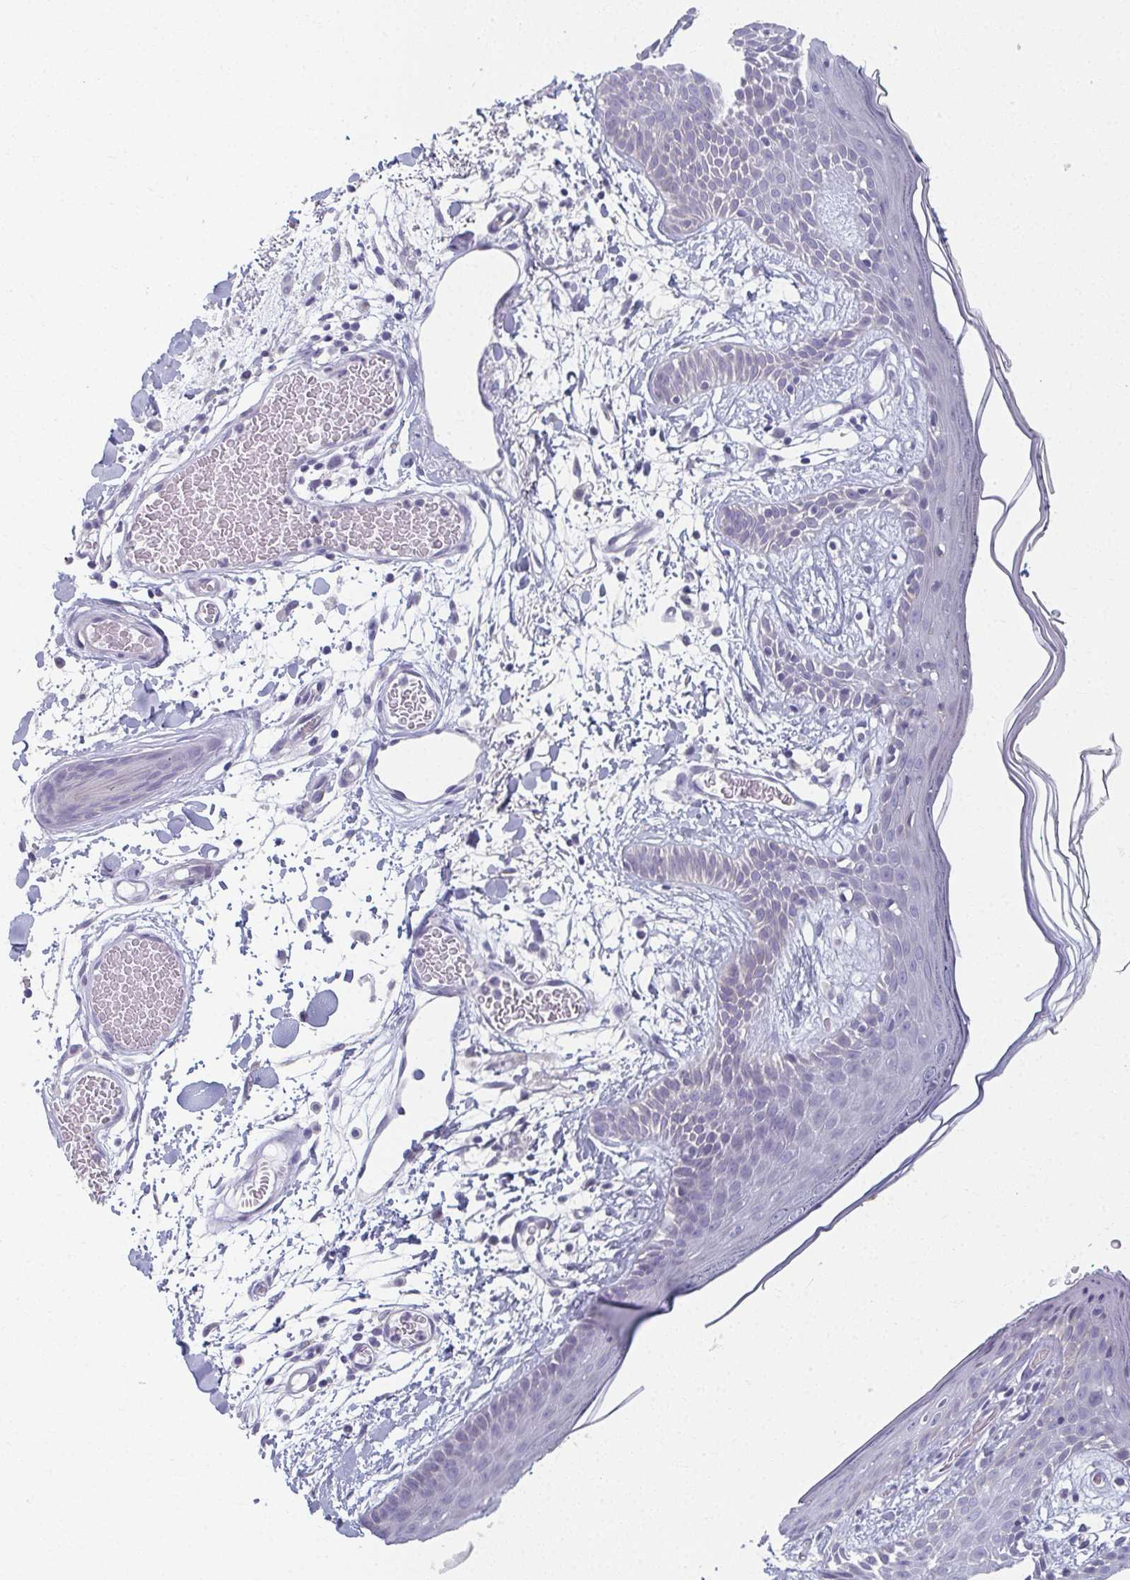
{"staining": {"intensity": "negative", "quantity": "none", "location": "none"}, "tissue": "skin", "cell_type": "Fibroblasts", "image_type": "normal", "snomed": [{"axis": "morphology", "description": "Normal tissue, NOS"}, {"axis": "topography", "description": "Skin"}], "caption": "This is an immunohistochemistry (IHC) photomicrograph of benign human skin. There is no staining in fibroblasts.", "gene": "CAMKV", "patient": {"sex": "male", "age": 79}}